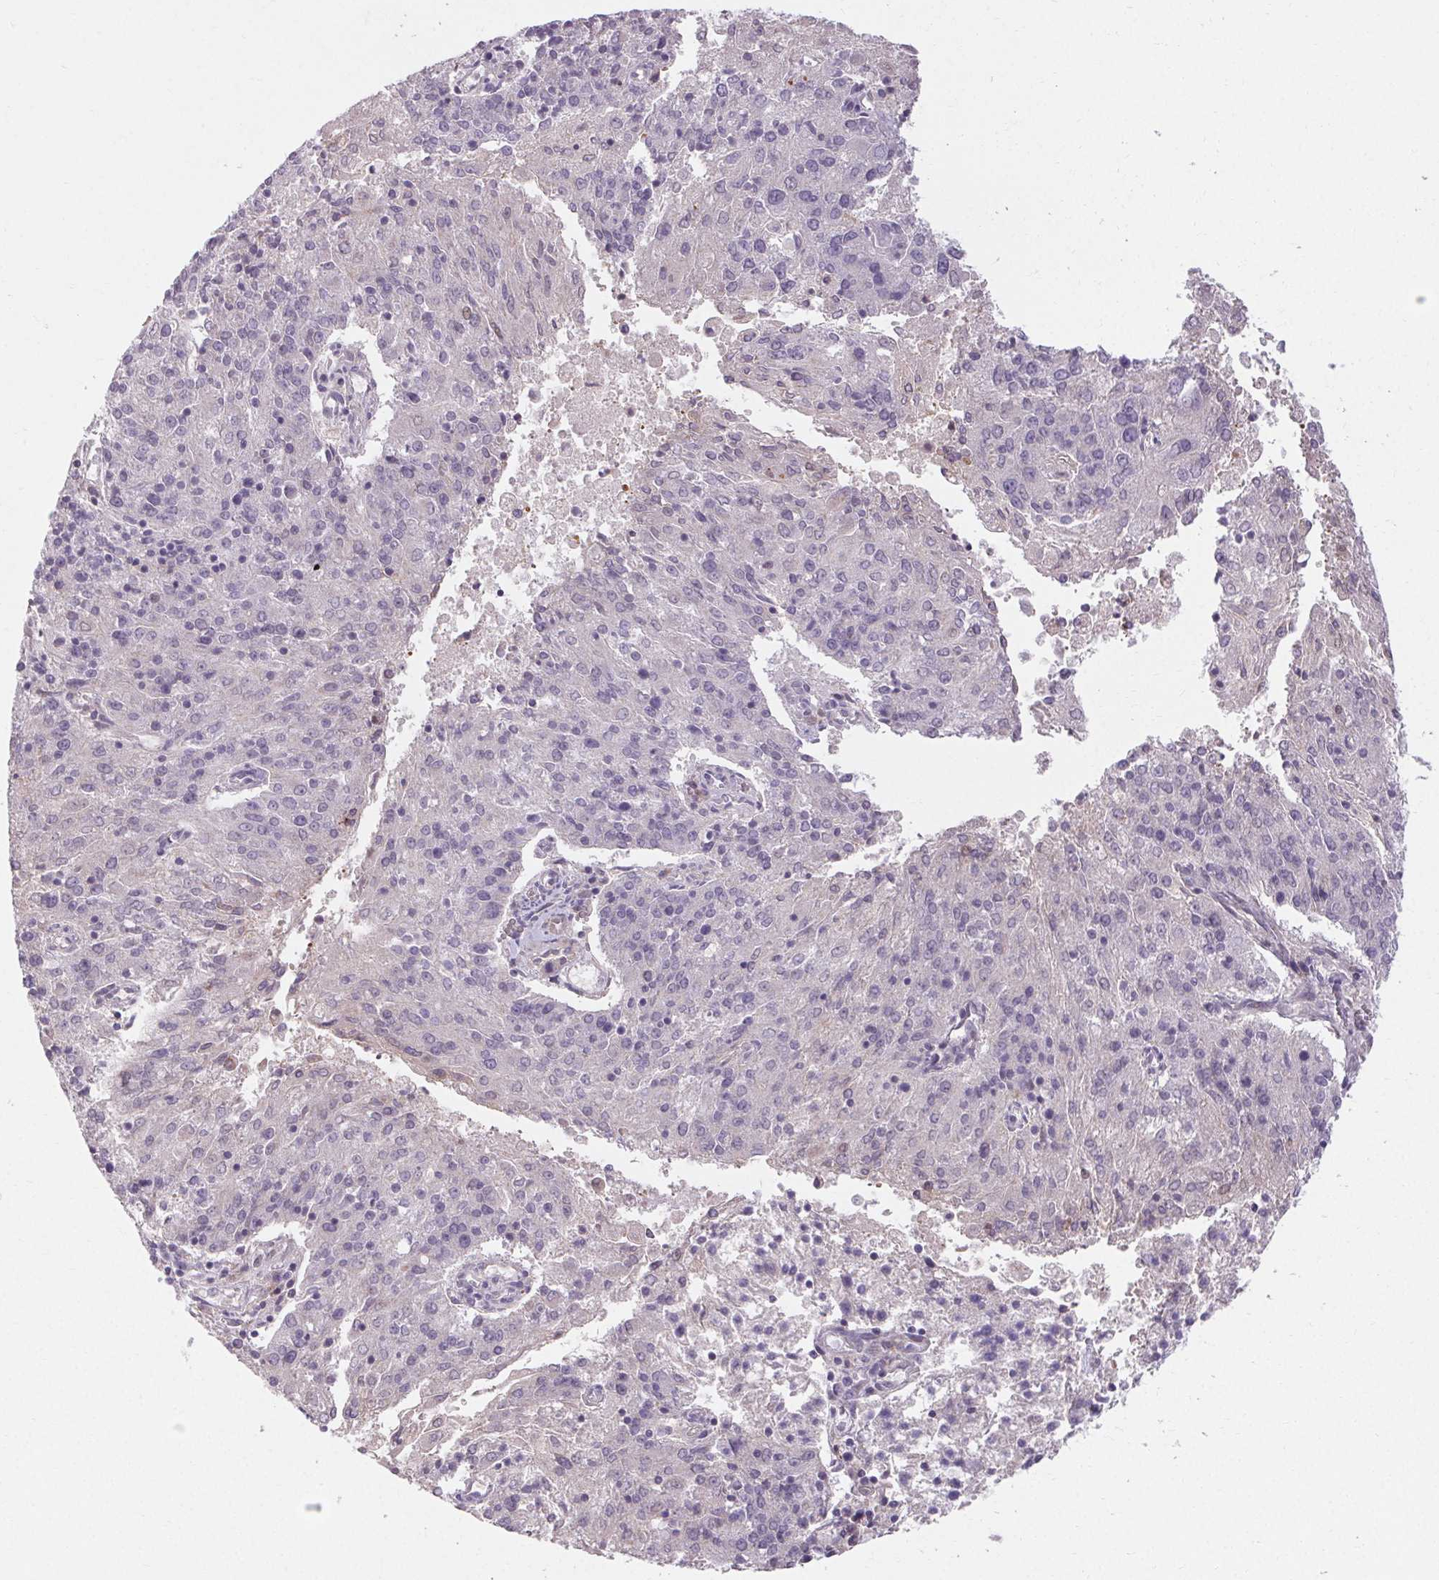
{"staining": {"intensity": "negative", "quantity": "none", "location": "none"}, "tissue": "endometrial cancer", "cell_type": "Tumor cells", "image_type": "cancer", "snomed": [{"axis": "morphology", "description": "Adenocarcinoma, NOS"}, {"axis": "topography", "description": "Endometrium"}], "caption": "Image shows no significant protein positivity in tumor cells of endometrial adenocarcinoma.", "gene": "TMEM52B", "patient": {"sex": "female", "age": 82}}